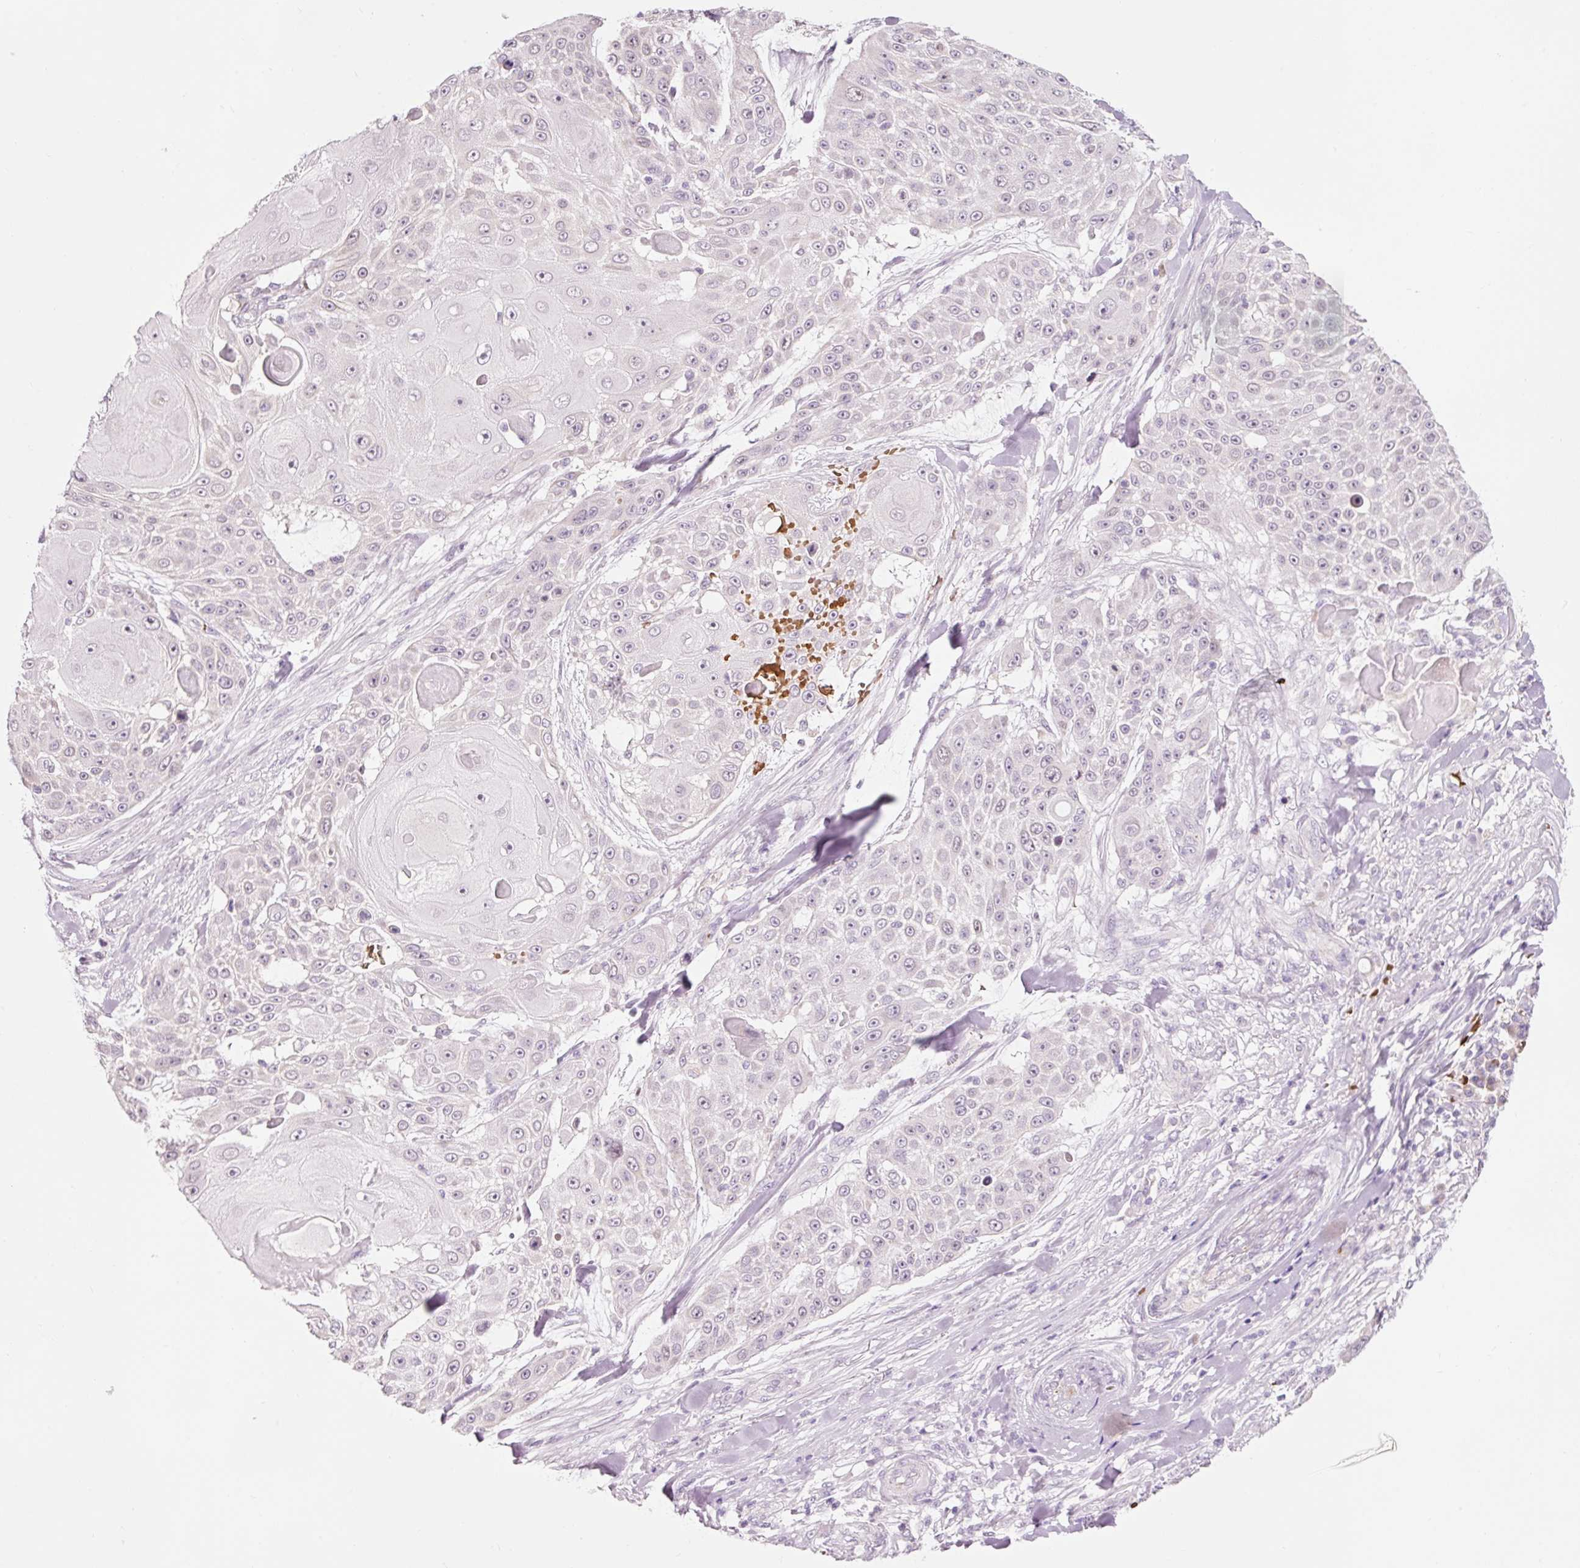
{"staining": {"intensity": "negative", "quantity": "none", "location": "none"}, "tissue": "skin cancer", "cell_type": "Tumor cells", "image_type": "cancer", "snomed": [{"axis": "morphology", "description": "Squamous cell carcinoma, NOS"}, {"axis": "topography", "description": "Skin"}], "caption": "Image shows no significant protein staining in tumor cells of skin squamous cell carcinoma.", "gene": "DHRS11", "patient": {"sex": "female", "age": 86}}